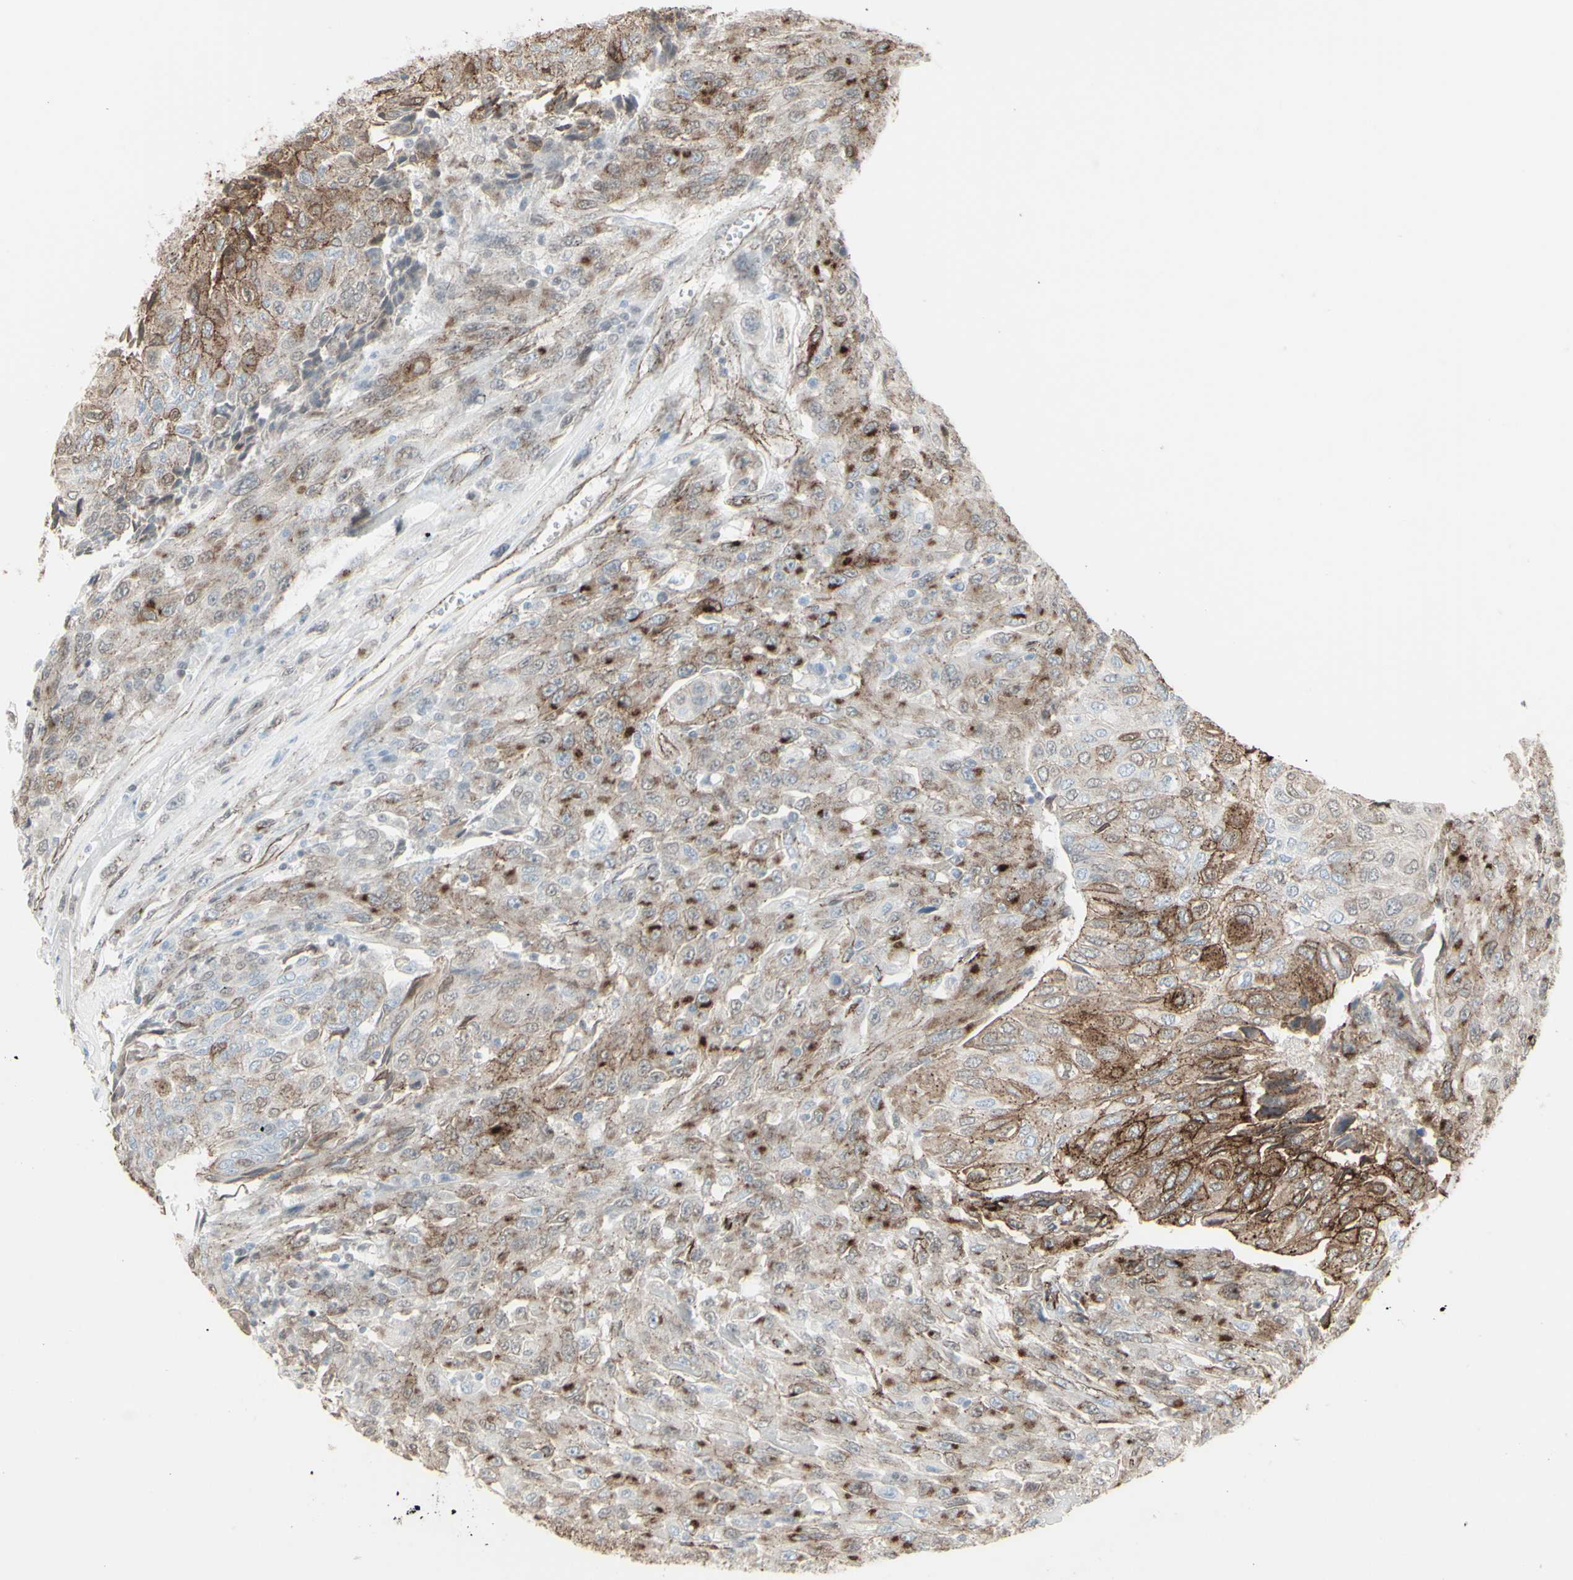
{"staining": {"intensity": "strong", "quantity": "25%-75%", "location": "cytoplasmic/membranous"}, "tissue": "urothelial cancer", "cell_type": "Tumor cells", "image_type": "cancer", "snomed": [{"axis": "morphology", "description": "Urothelial carcinoma, High grade"}, {"axis": "topography", "description": "Urinary bladder"}], "caption": "Protein analysis of urothelial carcinoma (high-grade) tissue exhibits strong cytoplasmic/membranous positivity in approximately 25%-75% of tumor cells. The staining is performed using DAB (3,3'-diaminobenzidine) brown chromogen to label protein expression. The nuclei are counter-stained blue using hematoxylin.", "gene": "GJA1", "patient": {"sex": "male", "age": 66}}